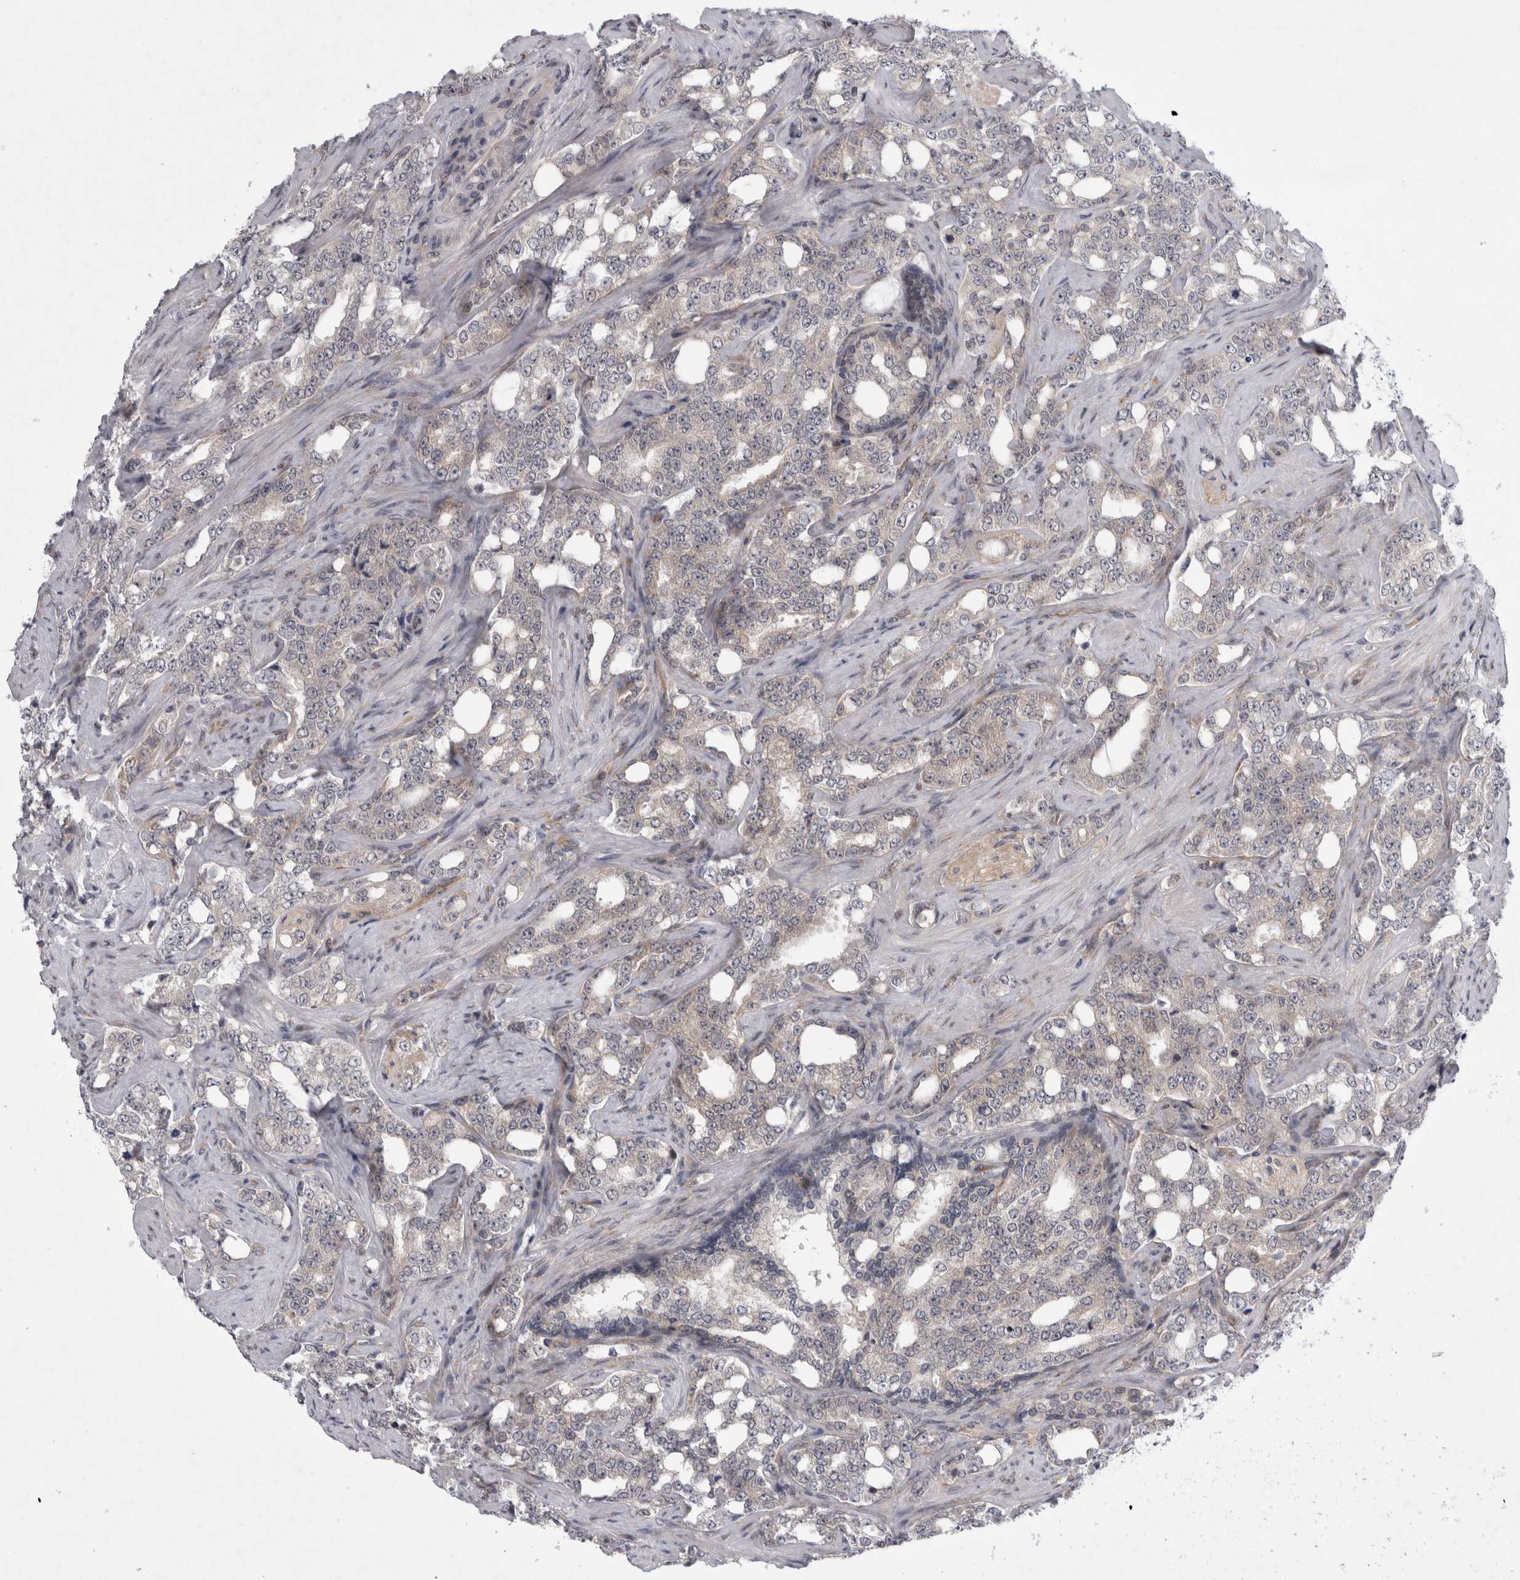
{"staining": {"intensity": "negative", "quantity": "none", "location": "none"}, "tissue": "prostate cancer", "cell_type": "Tumor cells", "image_type": "cancer", "snomed": [{"axis": "morphology", "description": "Adenocarcinoma, High grade"}, {"axis": "topography", "description": "Prostate"}], "caption": "Tumor cells are negative for protein expression in human prostate cancer. Nuclei are stained in blue.", "gene": "PARP11", "patient": {"sex": "male", "age": 64}}